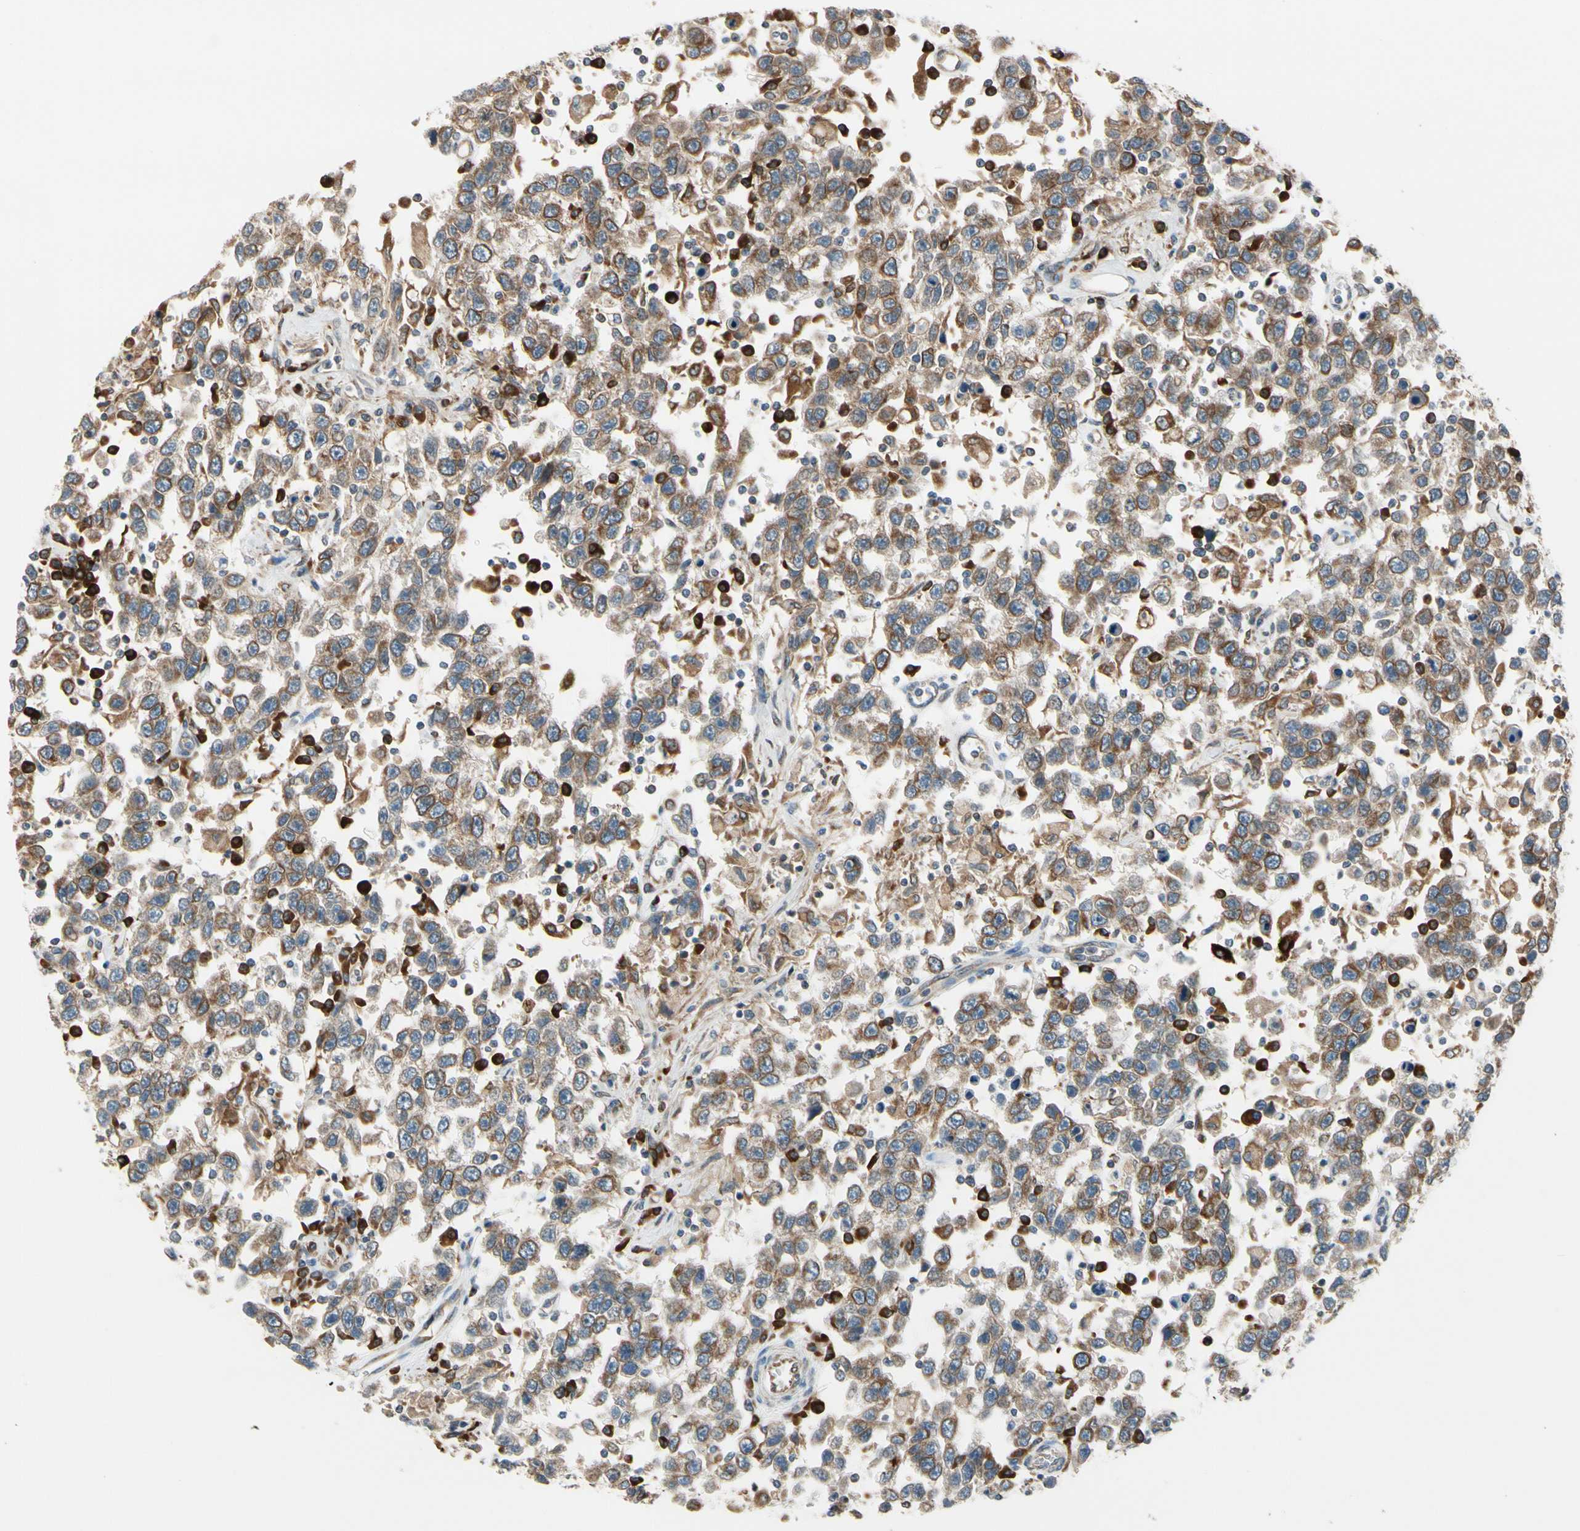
{"staining": {"intensity": "moderate", "quantity": ">75%", "location": "cytoplasmic/membranous"}, "tissue": "testis cancer", "cell_type": "Tumor cells", "image_type": "cancer", "snomed": [{"axis": "morphology", "description": "Seminoma, NOS"}, {"axis": "topography", "description": "Testis"}], "caption": "This photomicrograph exhibits immunohistochemistry (IHC) staining of testis cancer, with medium moderate cytoplasmic/membranous staining in approximately >75% of tumor cells.", "gene": "CLCC1", "patient": {"sex": "male", "age": 41}}